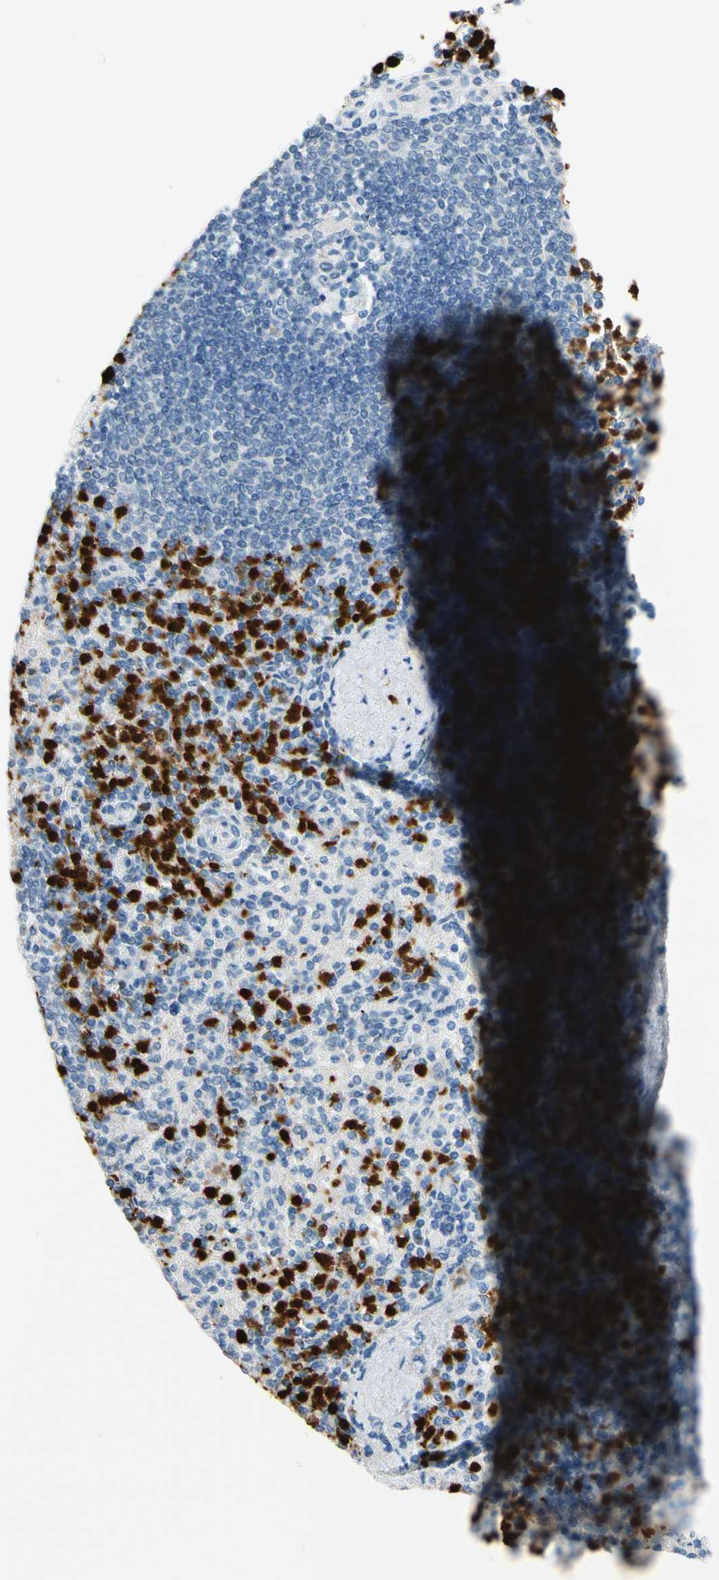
{"staining": {"intensity": "strong", "quantity": "25%-75%", "location": "cytoplasmic/membranous,nuclear"}, "tissue": "spleen", "cell_type": "Cells in red pulp", "image_type": "normal", "snomed": [{"axis": "morphology", "description": "Normal tissue, NOS"}, {"axis": "topography", "description": "Spleen"}], "caption": "DAB immunohistochemical staining of normal human spleen displays strong cytoplasmic/membranous,nuclear protein staining in about 25%-75% of cells in red pulp. (Brightfield microscopy of DAB IHC at high magnification).", "gene": "TRAF5", "patient": {"sex": "female", "age": 74}}